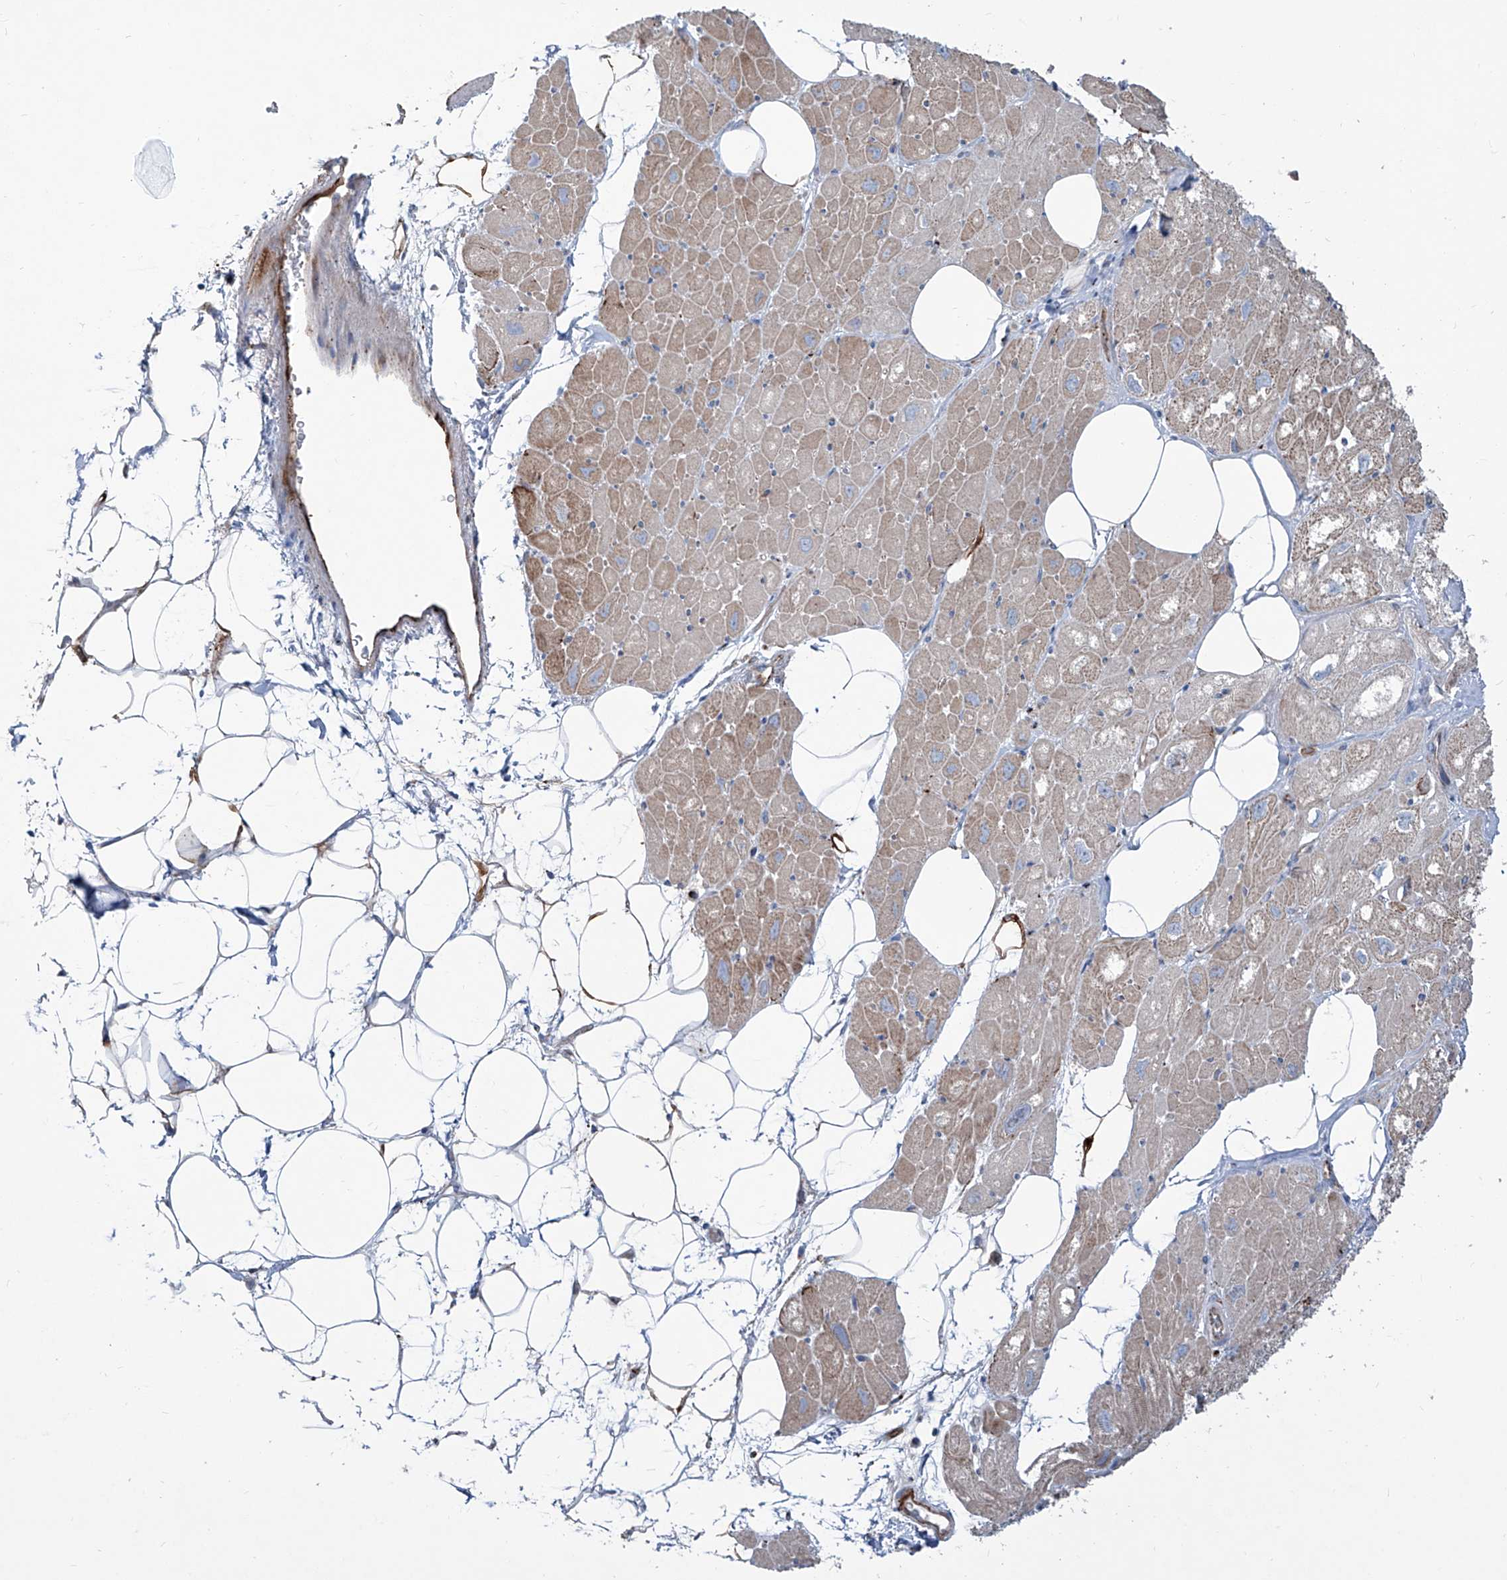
{"staining": {"intensity": "weak", "quantity": "<25%", "location": "cytoplasmic/membranous"}, "tissue": "heart muscle", "cell_type": "Cardiomyocytes", "image_type": "normal", "snomed": [{"axis": "morphology", "description": "Normal tissue, NOS"}, {"axis": "topography", "description": "Heart"}], "caption": "Immunohistochemistry image of normal heart muscle: heart muscle stained with DAB reveals no significant protein staining in cardiomyocytes.", "gene": "CDH5", "patient": {"sex": "male", "age": 50}}